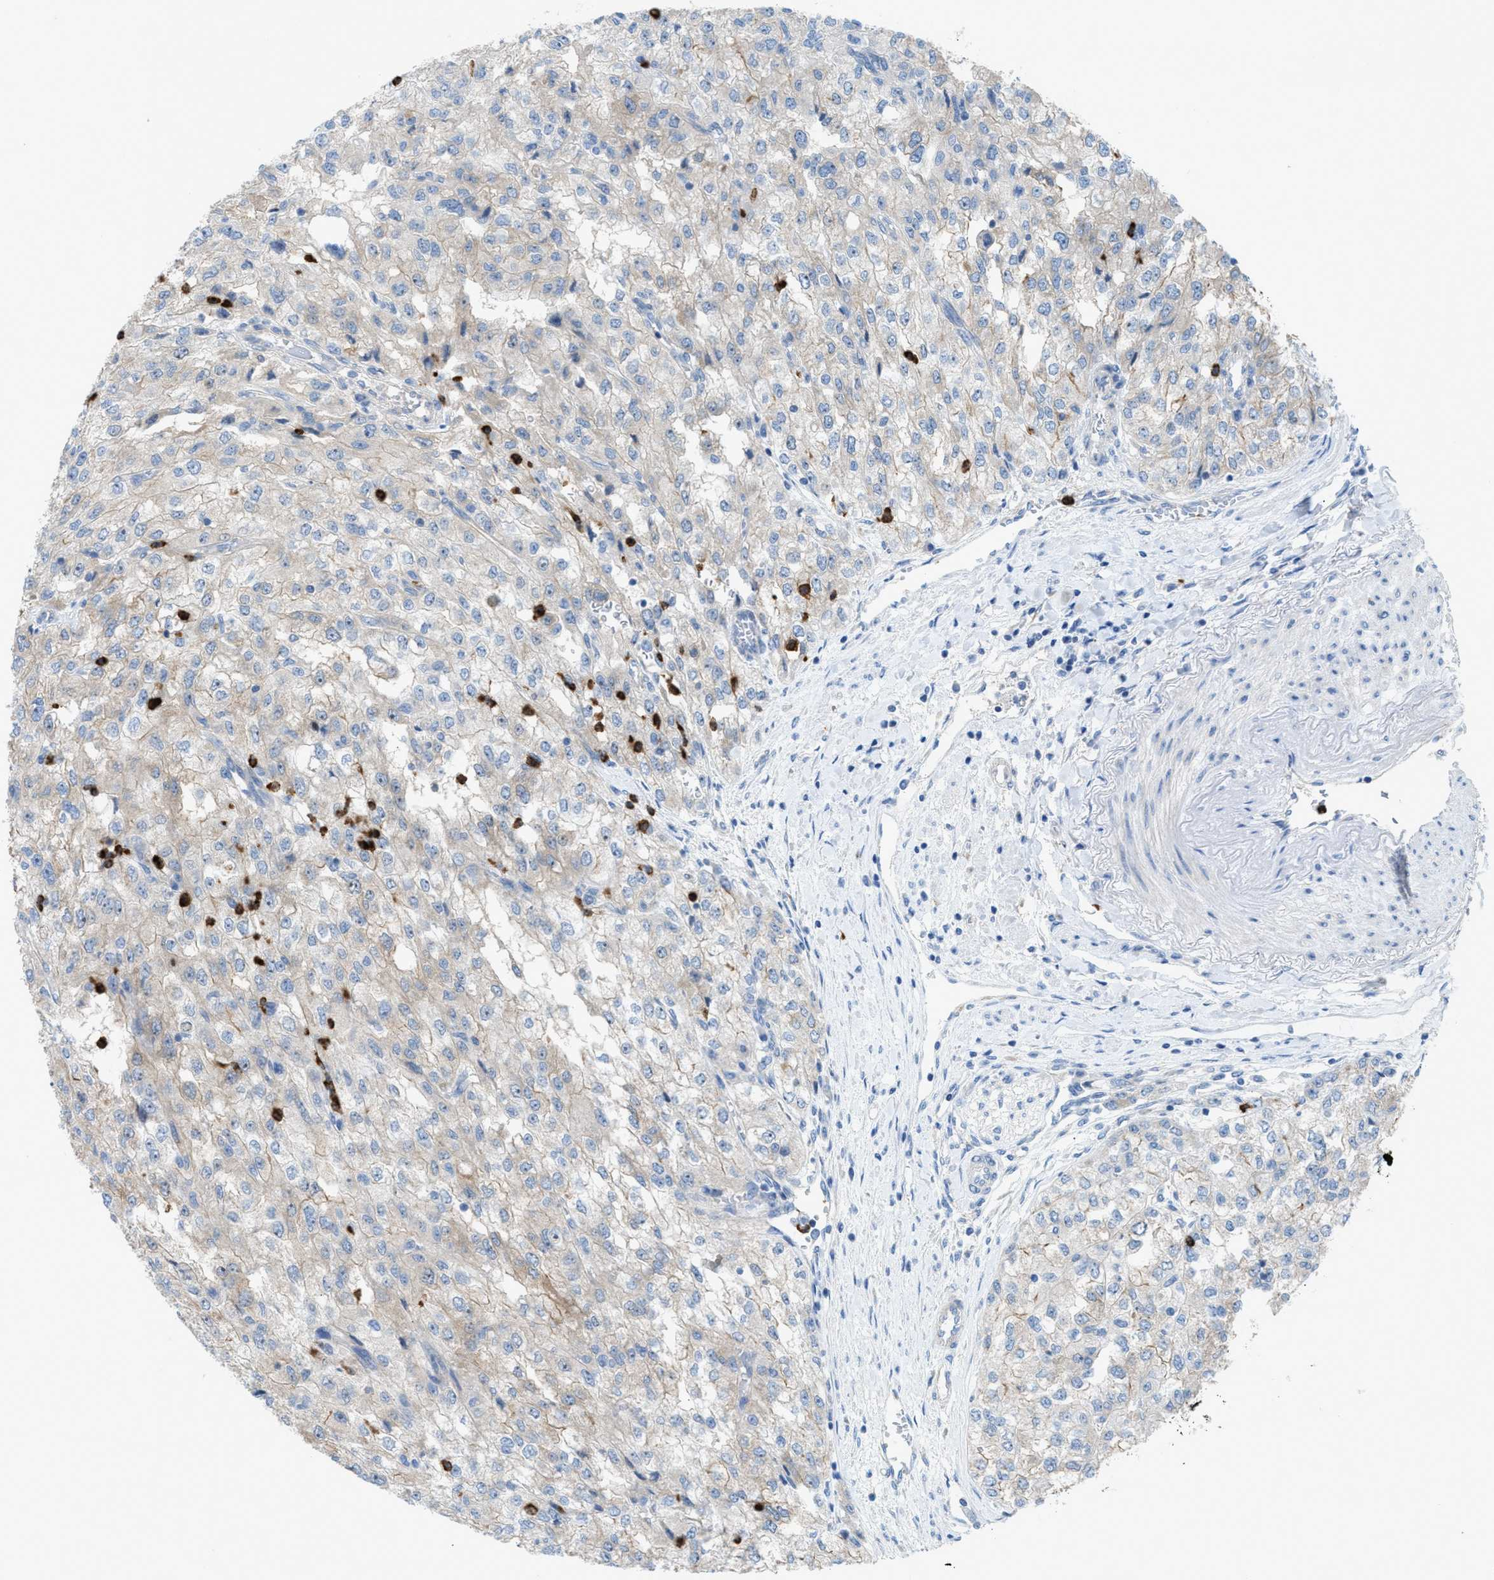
{"staining": {"intensity": "weak", "quantity": "<25%", "location": "cytoplasmic/membranous"}, "tissue": "renal cancer", "cell_type": "Tumor cells", "image_type": "cancer", "snomed": [{"axis": "morphology", "description": "Adenocarcinoma, NOS"}, {"axis": "topography", "description": "Kidney"}], "caption": "This is a micrograph of immunohistochemistry (IHC) staining of adenocarcinoma (renal), which shows no staining in tumor cells.", "gene": "CMTM1", "patient": {"sex": "female", "age": 54}}